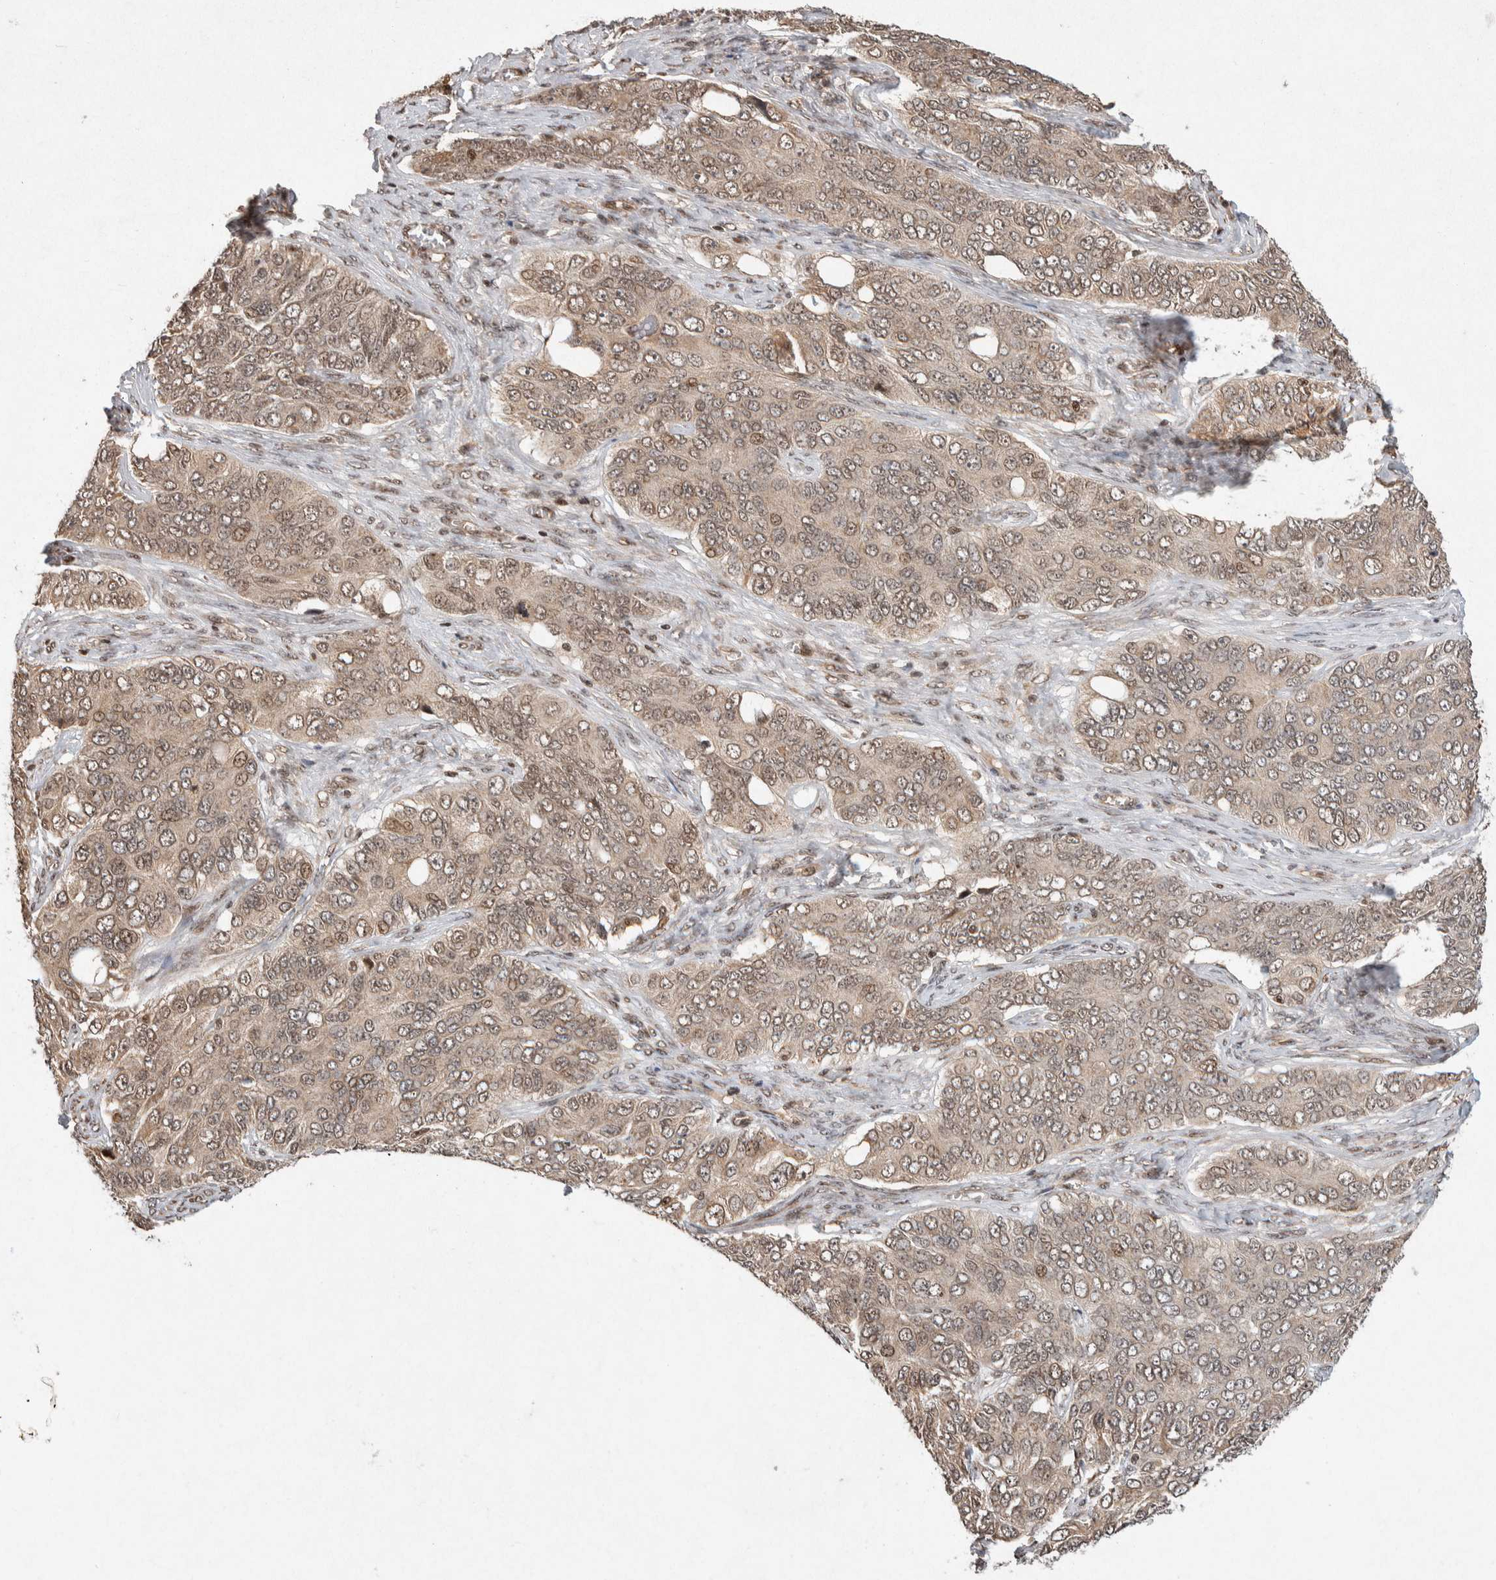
{"staining": {"intensity": "weak", "quantity": ">75%", "location": "cytoplasmic/membranous,nuclear"}, "tissue": "ovarian cancer", "cell_type": "Tumor cells", "image_type": "cancer", "snomed": [{"axis": "morphology", "description": "Carcinoma, endometroid"}, {"axis": "topography", "description": "Ovary"}], "caption": "Immunohistochemical staining of ovarian endometroid carcinoma exhibits low levels of weak cytoplasmic/membranous and nuclear positivity in about >75% of tumor cells.", "gene": "TOR1B", "patient": {"sex": "female", "age": 51}}